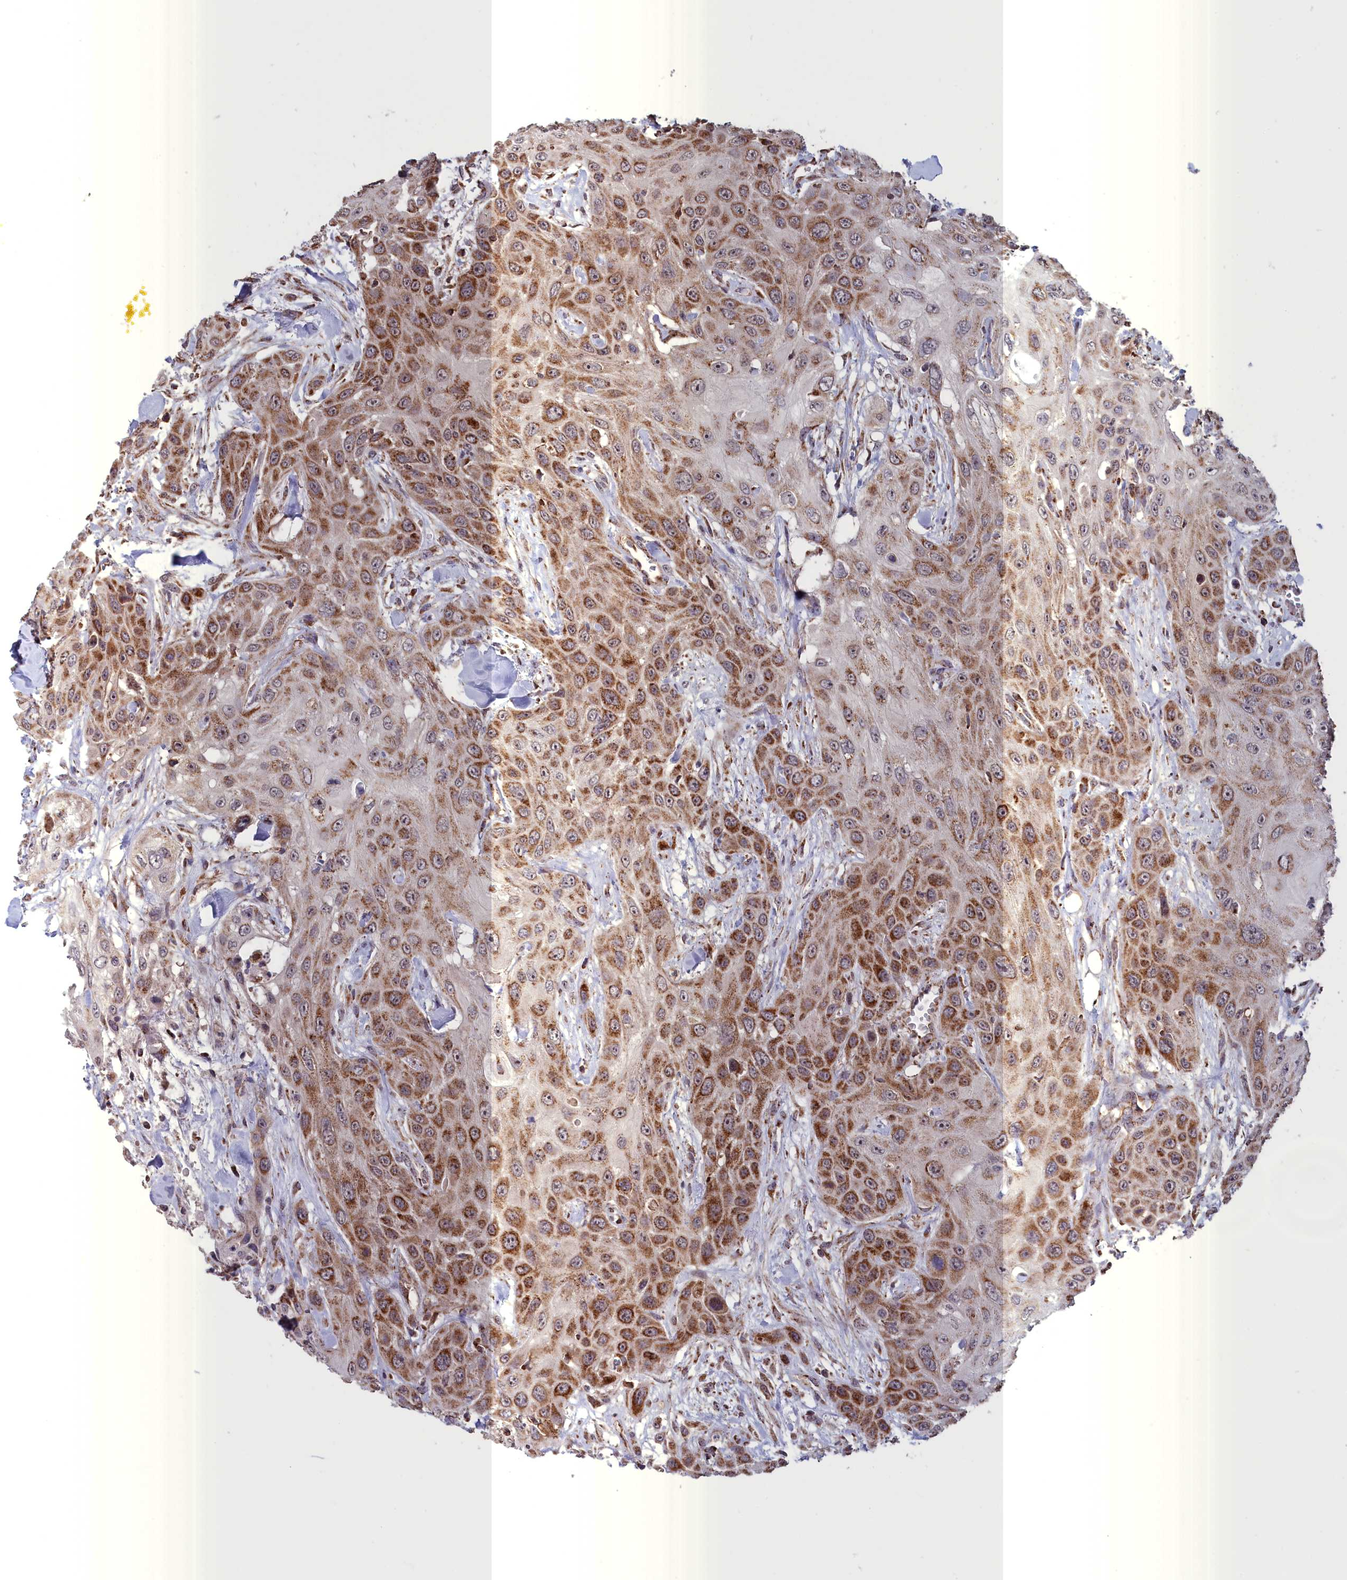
{"staining": {"intensity": "moderate", "quantity": ">75%", "location": "cytoplasmic/membranous"}, "tissue": "head and neck cancer", "cell_type": "Tumor cells", "image_type": "cancer", "snomed": [{"axis": "morphology", "description": "Squamous cell carcinoma, NOS"}, {"axis": "topography", "description": "Head-Neck"}], "caption": "Moderate cytoplasmic/membranous staining for a protein is identified in approximately >75% of tumor cells of squamous cell carcinoma (head and neck) using immunohistochemistry.", "gene": "TIMM44", "patient": {"sex": "male", "age": 81}}